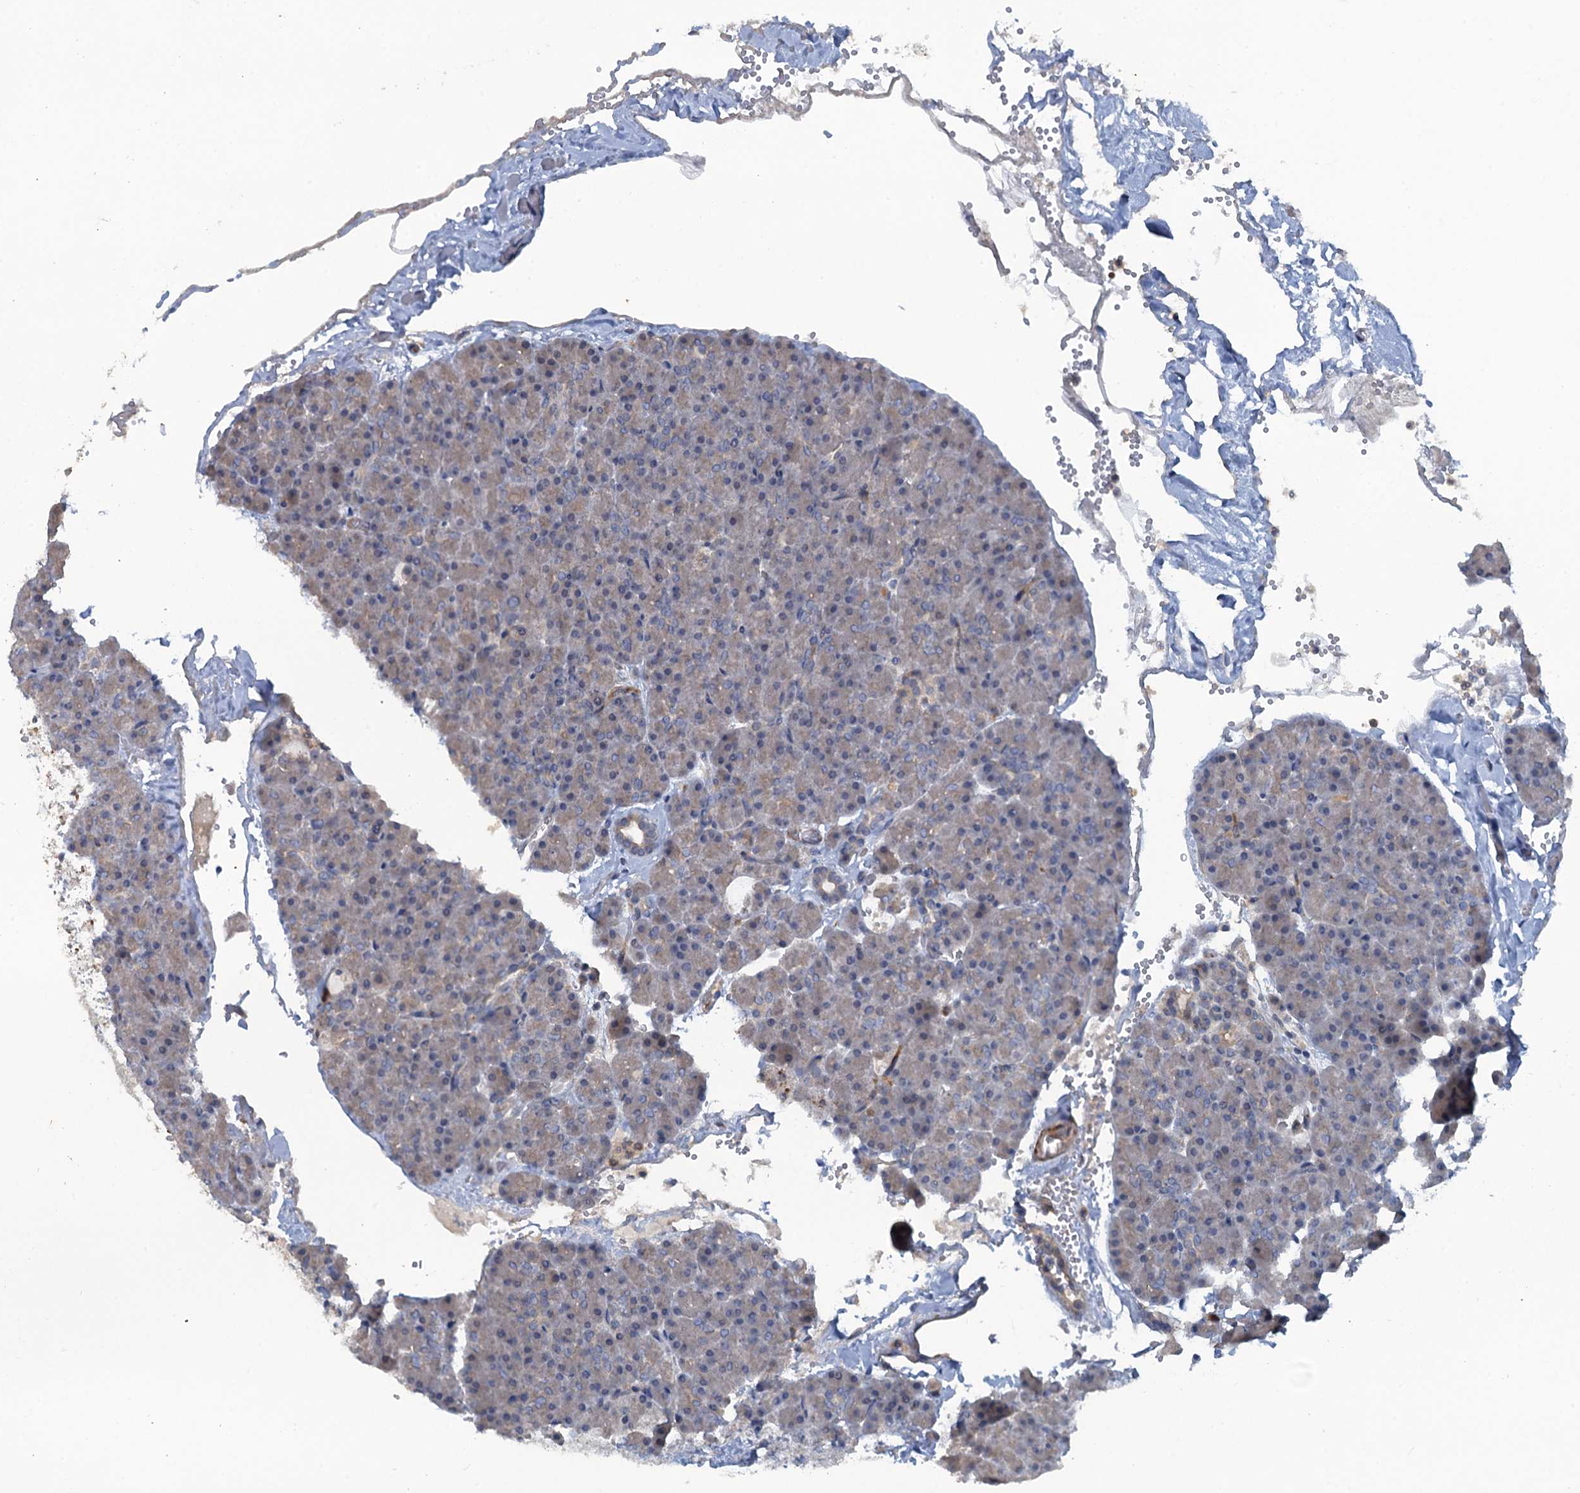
{"staining": {"intensity": "weak", "quantity": "25%-75%", "location": "cytoplasmic/membranous"}, "tissue": "pancreas", "cell_type": "Exocrine glandular cells", "image_type": "normal", "snomed": [{"axis": "morphology", "description": "Normal tissue, NOS"}, {"axis": "topography", "description": "Pancreas"}], "caption": "About 25%-75% of exocrine glandular cells in benign pancreas display weak cytoplasmic/membranous protein expression as visualized by brown immunohistochemical staining.", "gene": "MYO16", "patient": {"sex": "male", "age": 36}}